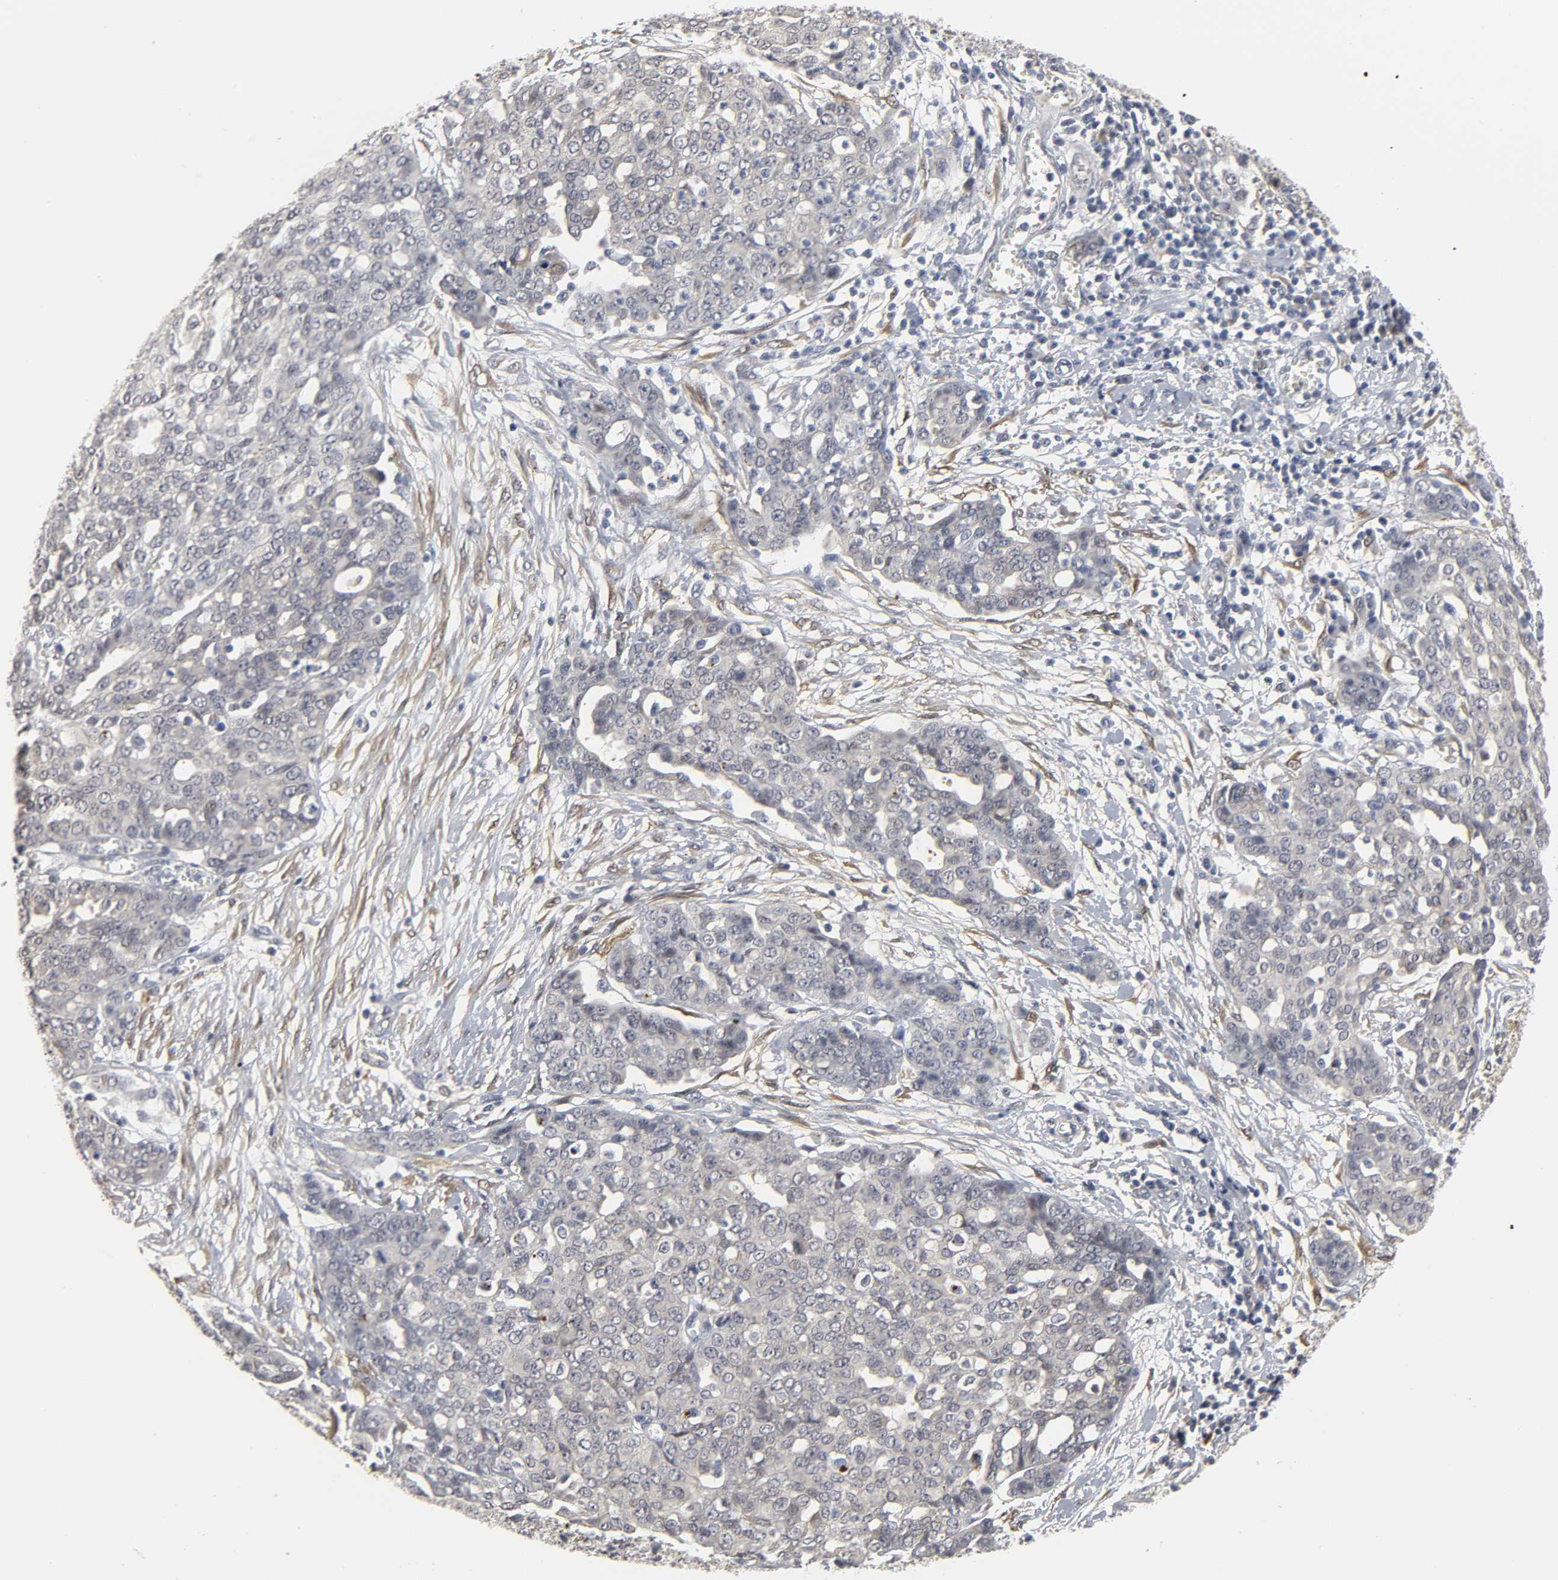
{"staining": {"intensity": "weak", "quantity": "<25%", "location": "cytoplasmic/membranous"}, "tissue": "ovarian cancer", "cell_type": "Tumor cells", "image_type": "cancer", "snomed": [{"axis": "morphology", "description": "Cystadenocarcinoma, serous, NOS"}, {"axis": "topography", "description": "Soft tissue"}, {"axis": "topography", "description": "Ovary"}], "caption": "High magnification brightfield microscopy of ovarian cancer (serous cystadenocarcinoma) stained with DAB (3,3'-diaminobenzidine) (brown) and counterstained with hematoxylin (blue): tumor cells show no significant expression.", "gene": "PDLIM3", "patient": {"sex": "female", "age": 57}}